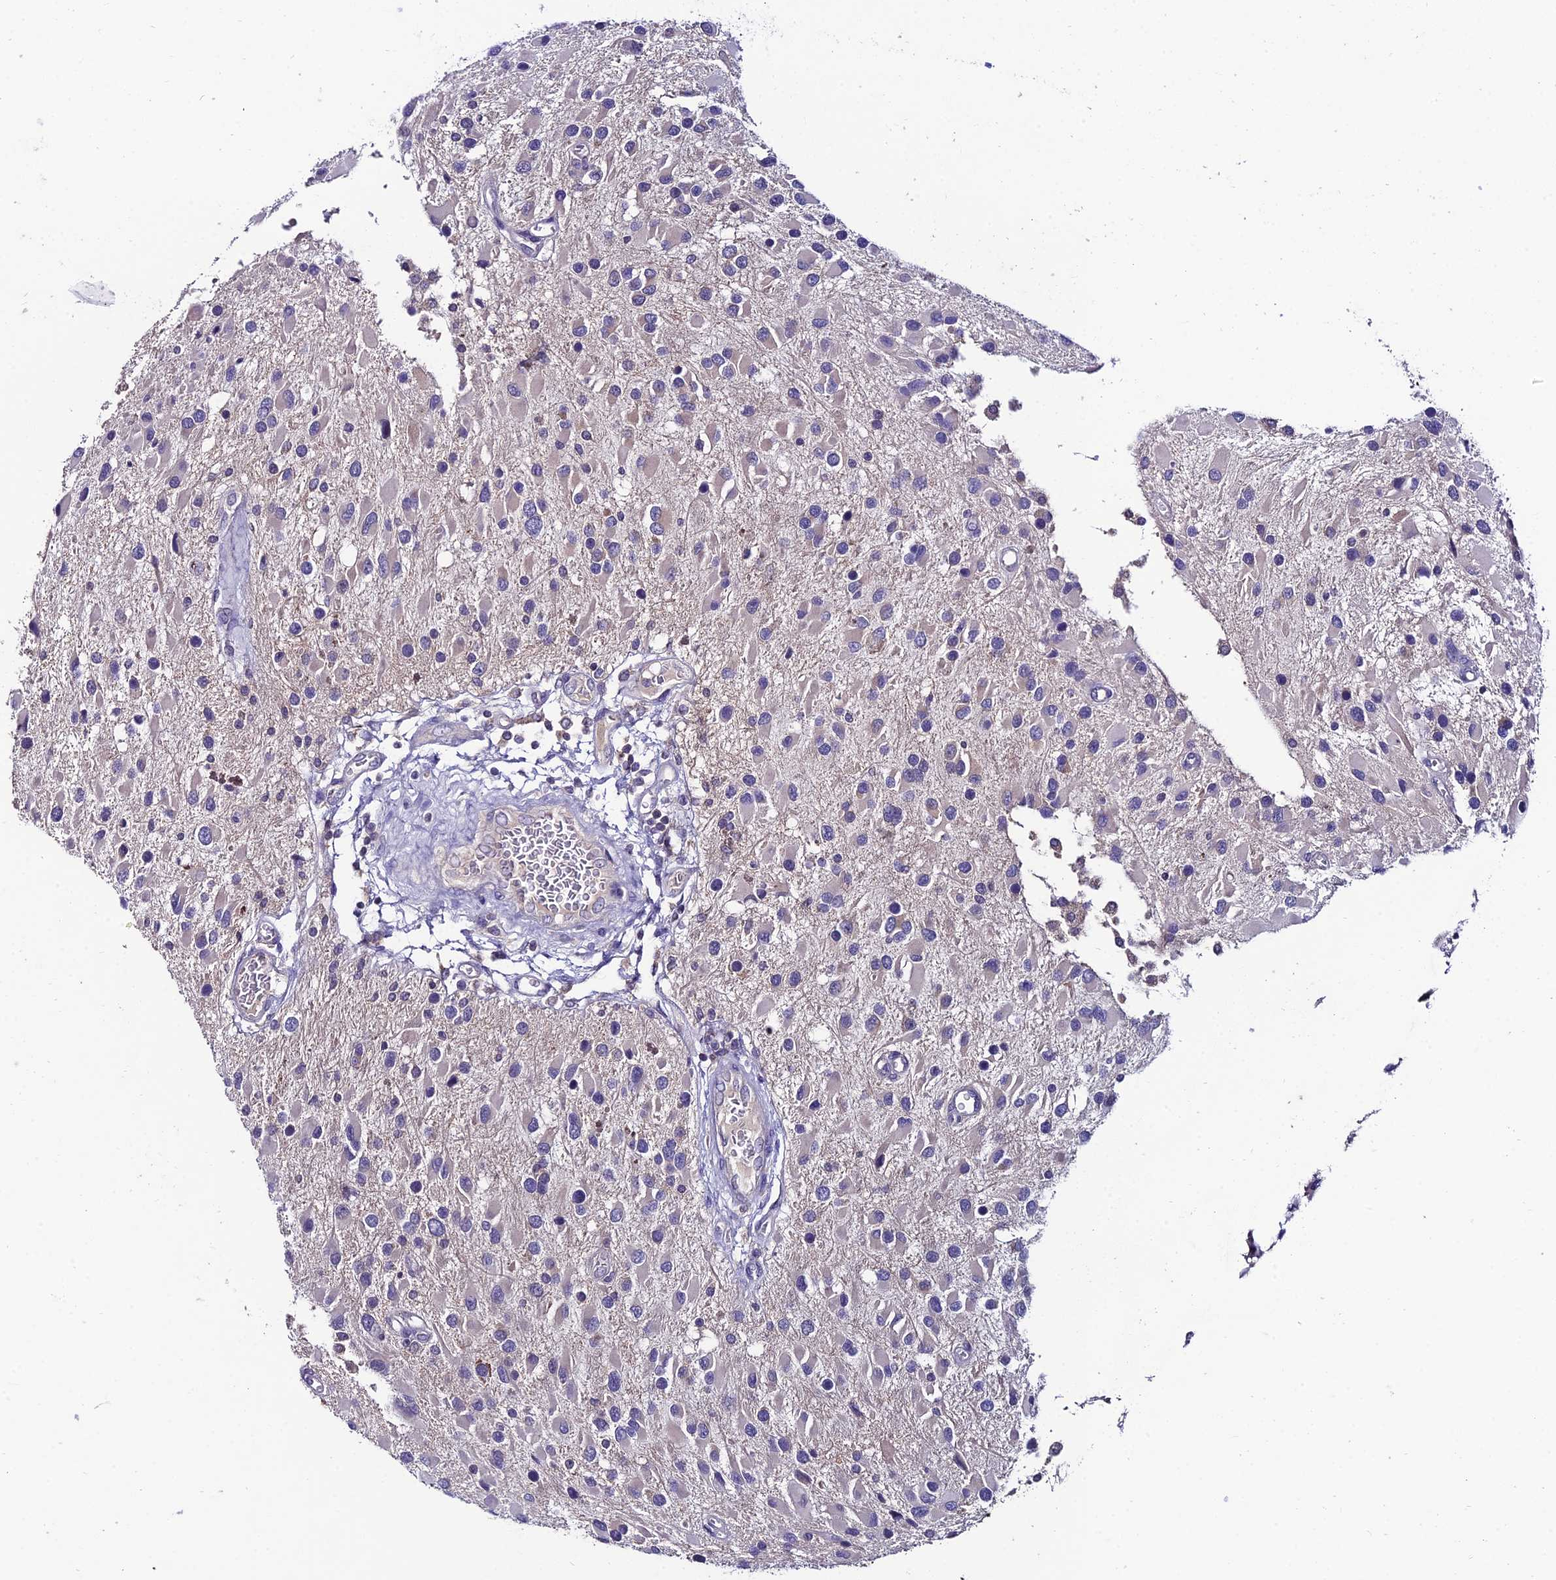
{"staining": {"intensity": "negative", "quantity": "none", "location": "none"}, "tissue": "glioma", "cell_type": "Tumor cells", "image_type": "cancer", "snomed": [{"axis": "morphology", "description": "Glioma, malignant, High grade"}, {"axis": "topography", "description": "Brain"}], "caption": "An immunohistochemistry (IHC) micrograph of high-grade glioma (malignant) is shown. There is no staining in tumor cells of high-grade glioma (malignant).", "gene": "LGALS7", "patient": {"sex": "male", "age": 53}}